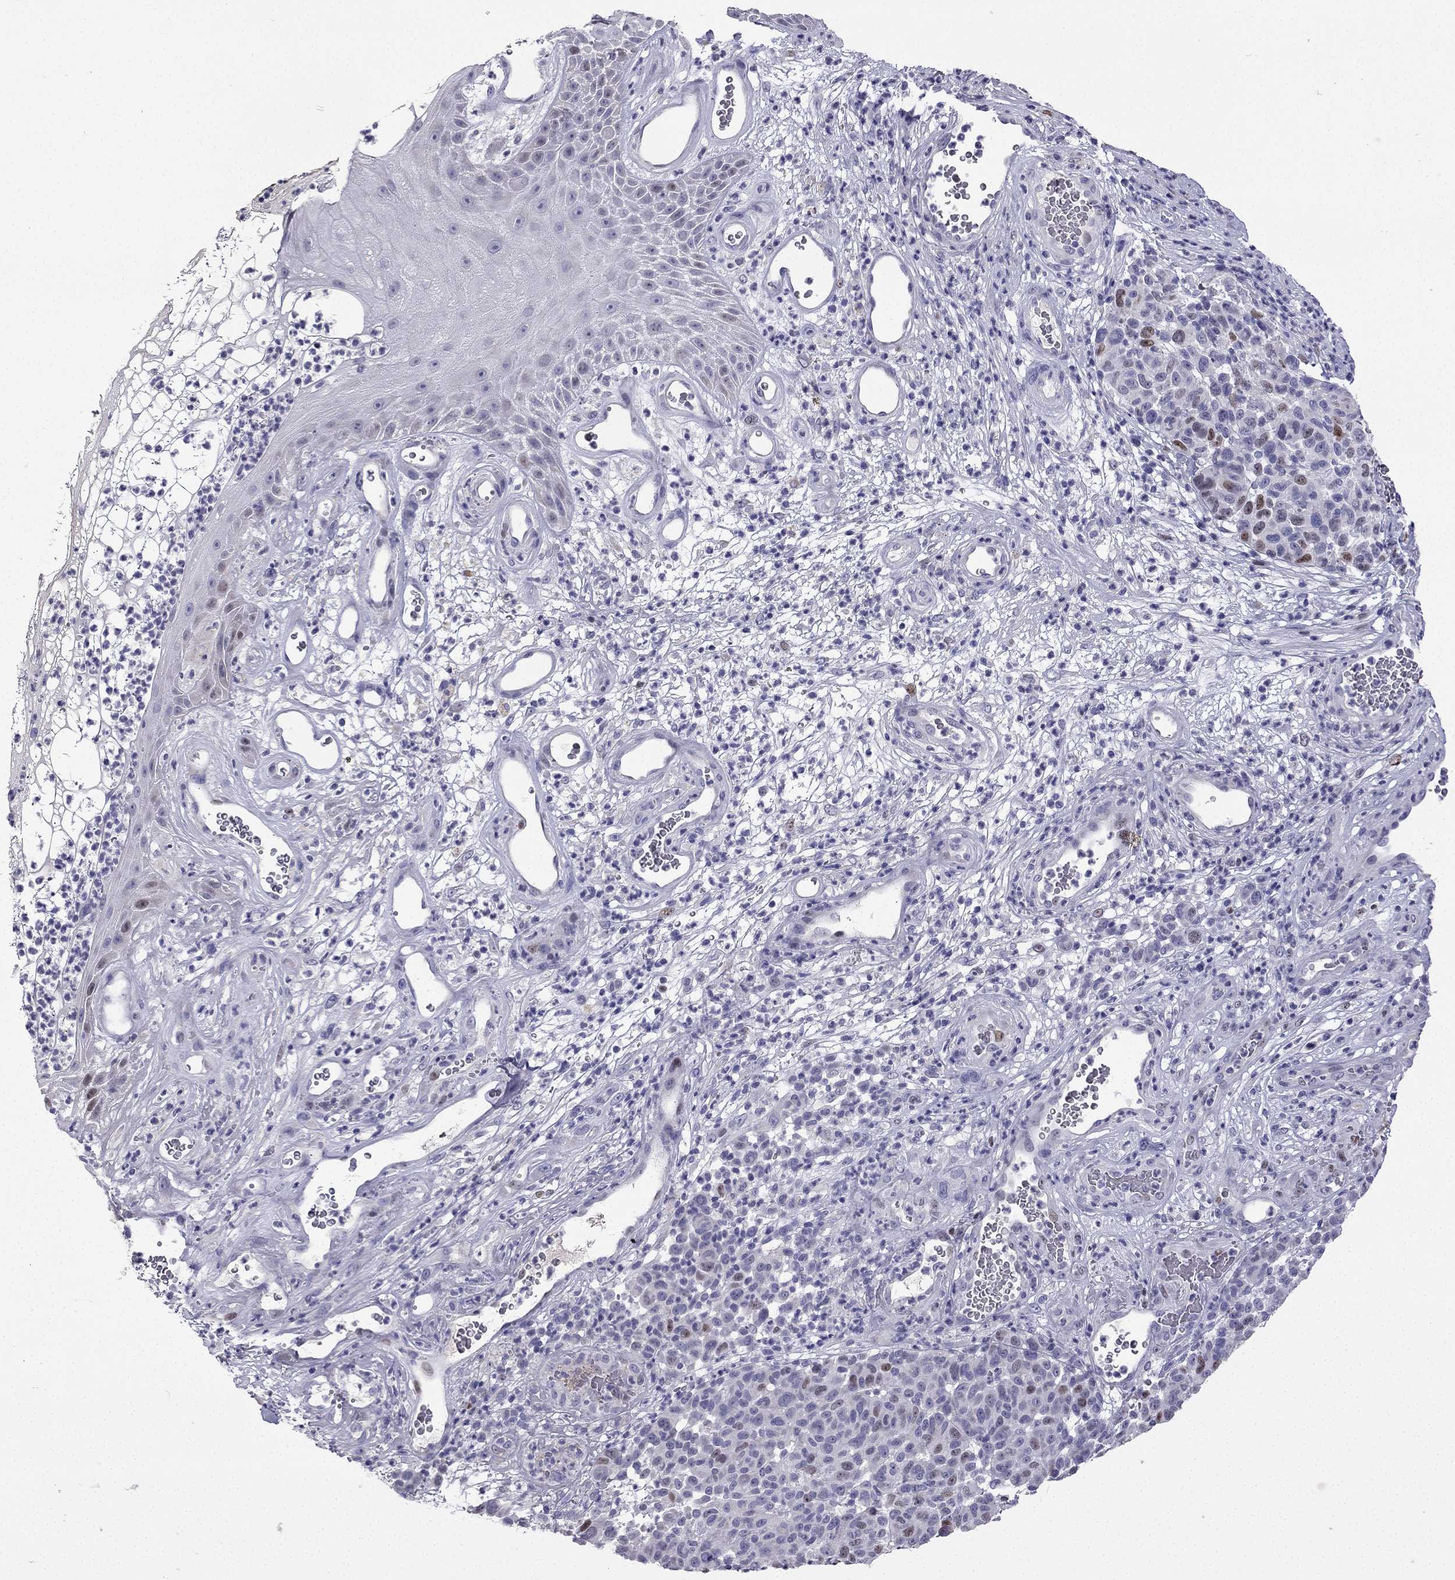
{"staining": {"intensity": "moderate", "quantity": "<25%", "location": "nuclear"}, "tissue": "melanoma", "cell_type": "Tumor cells", "image_type": "cancer", "snomed": [{"axis": "morphology", "description": "Malignant melanoma, NOS"}, {"axis": "topography", "description": "Skin"}], "caption": "This micrograph exhibits immunohistochemistry staining of human melanoma, with low moderate nuclear staining in about <25% of tumor cells.", "gene": "UHRF1", "patient": {"sex": "male", "age": 59}}